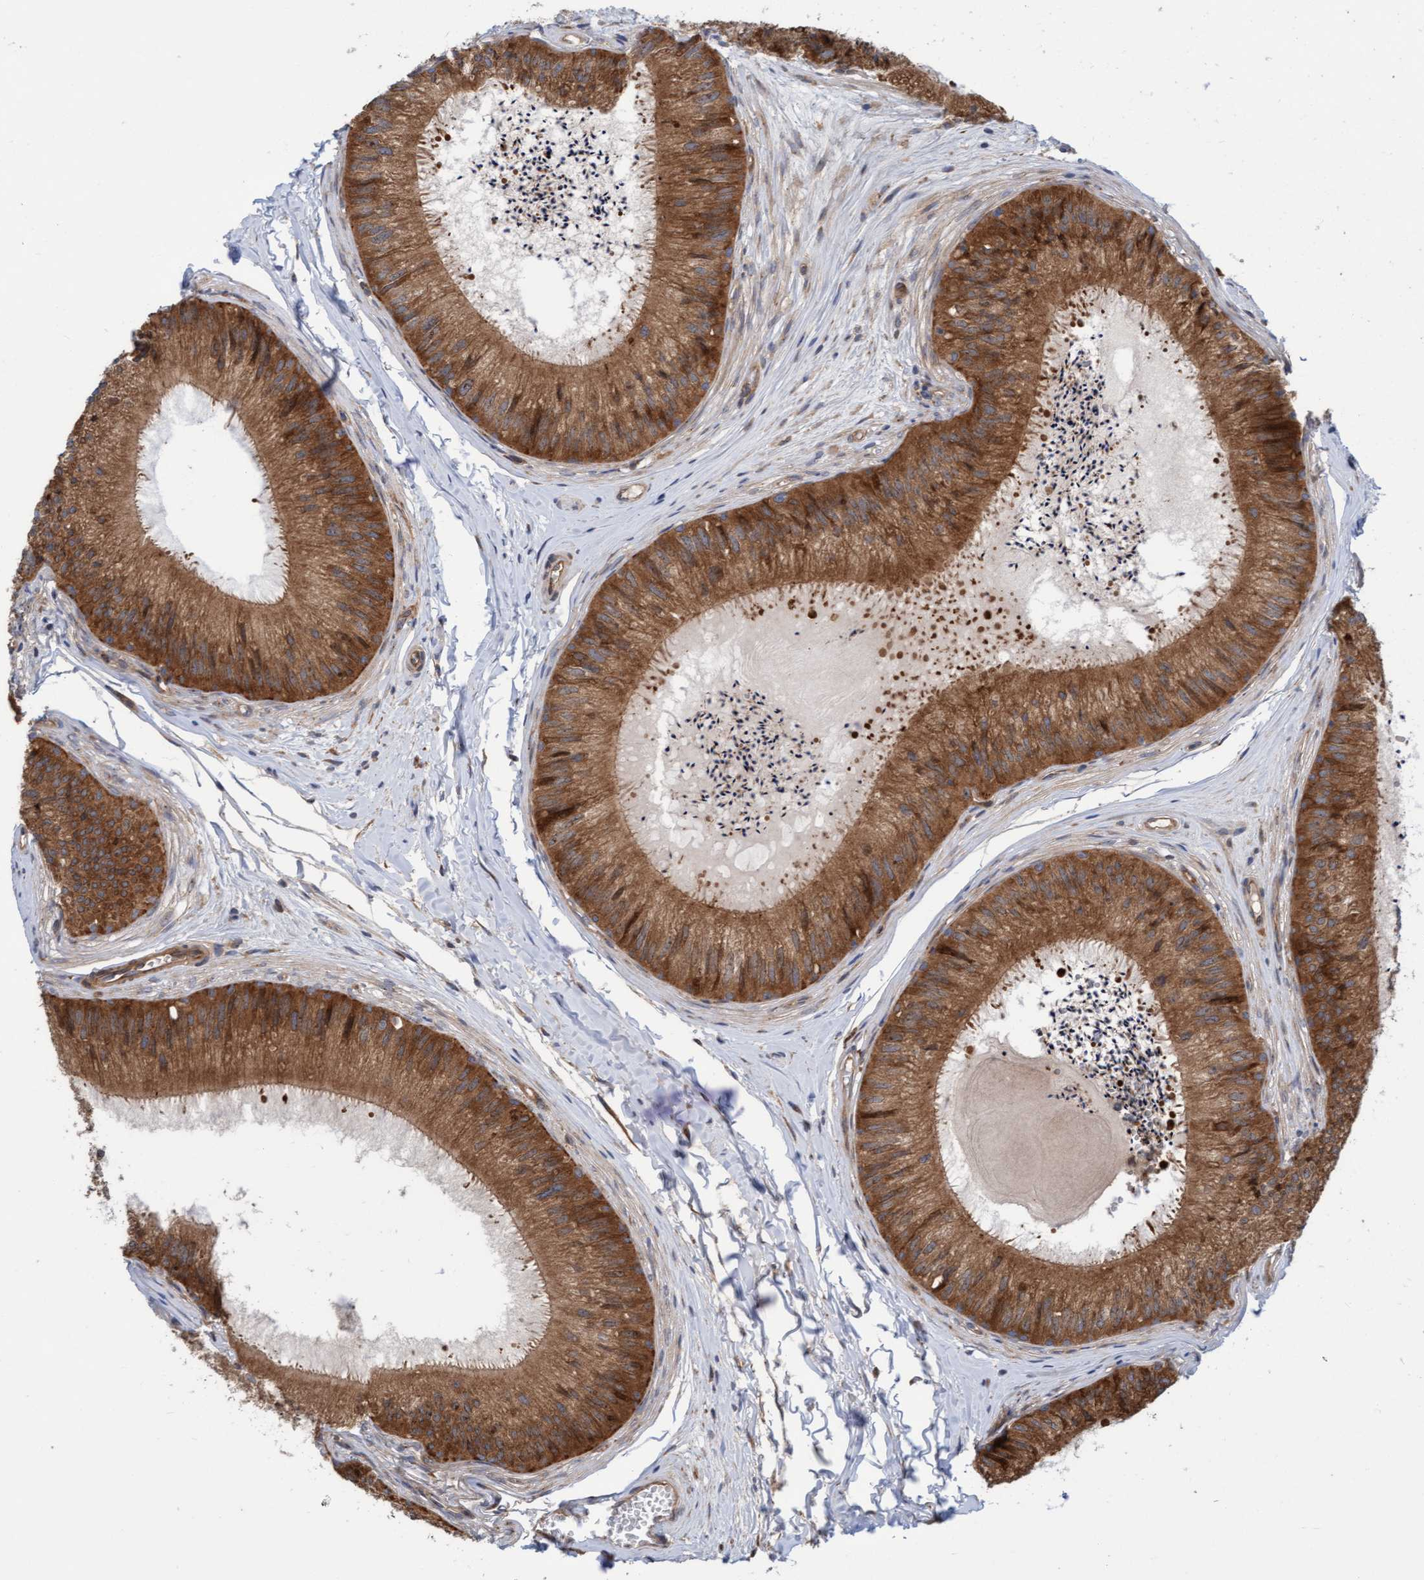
{"staining": {"intensity": "moderate", "quantity": ">75%", "location": "cytoplasmic/membranous"}, "tissue": "epididymis", "cell_type": "Glandular cells", "image_type": "normal", "snomed": [{"axis": "morphology", "description": "Normal tissue, NOS"}, {"axis": "topography", "description": "Epididymis"}], "caption": "Immunohistochemical staining of unremarkable human epididymis demonstrates moderate cytoplasmic/membranous protein staining in approximately >75% of glandular cells.", "gene": "KIAA0753", "patient": {"sex": "male", "age": 31}}